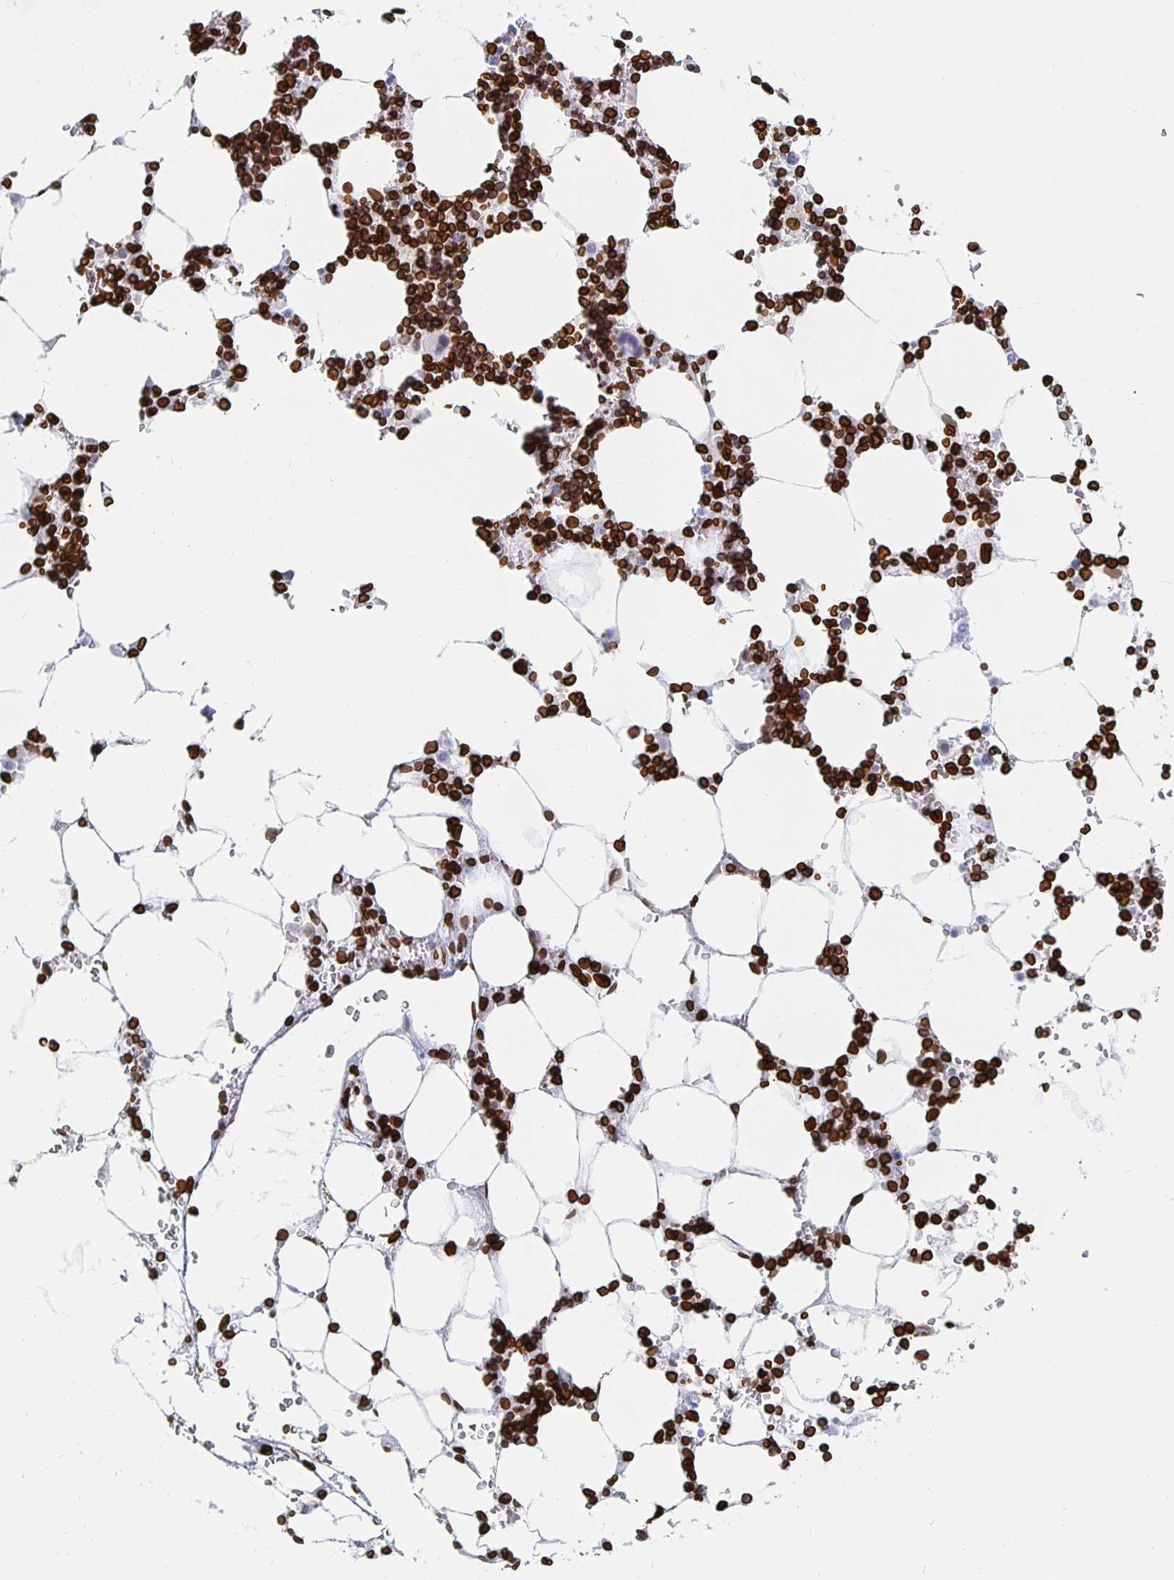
{"staining": {"intensity": "strong", "quantity": ">75%", "location": "cytoplasmic/membranous,nuclear"}, "tissue": "bone marrow", "cell_type": "Hematopoietic cells", "image_type": "normal", "snomed": [{"axis": "morphology", "description": "Normal tissue, NOS"}, {"axis": "topography", "description": "Bone marrow"}], "caption": "Immunohistochemical staining of normal human bone marrow shows high levels of strong cytoplasmic/membranous,nuclear expression in about >75% of hematopoietic cells.", "gene": "LMNB1", "patient": {"sex": "male", "age": 64}}